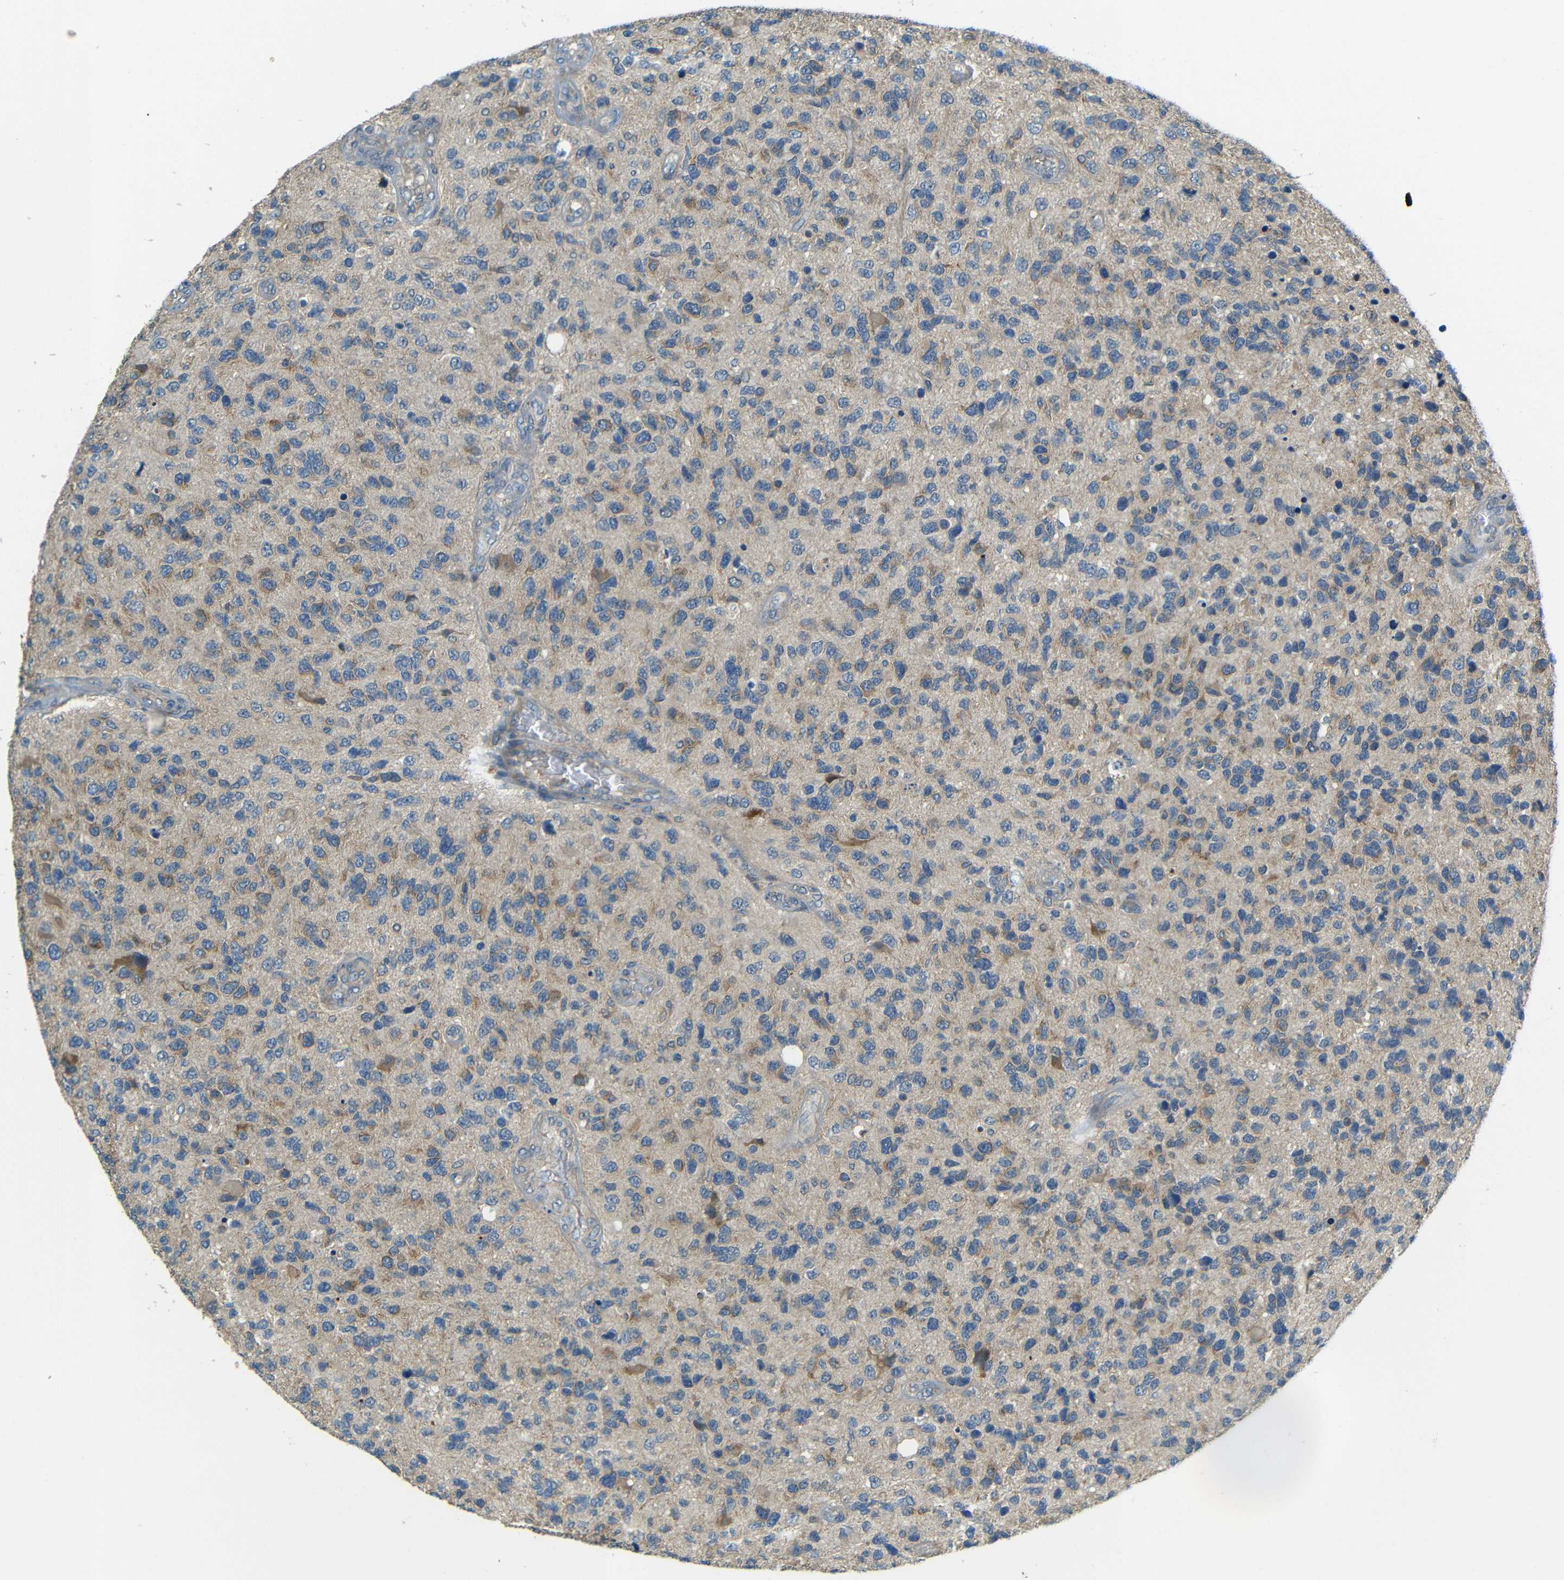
{"staining": {"intensity": "moderate", "quantity": "<25%", "location": "cytoplasmic/membranous"}, "tissue": "glioma", "cell_type": "Tumor cells", "image_type": "cancer", "snomed": [{"axis": "morphology", "description": "Glioma, malignant, High grade"}, {"axis": "topography", "description": "Brain"}], "caption": "Immunohistochemical staining of glioma reveals moderate cytoplasmic/membranous protein positivity in about <25% of tumor cells.", "gene": "FNDC3A", "patient": {"sex": "female", "age": 58}}